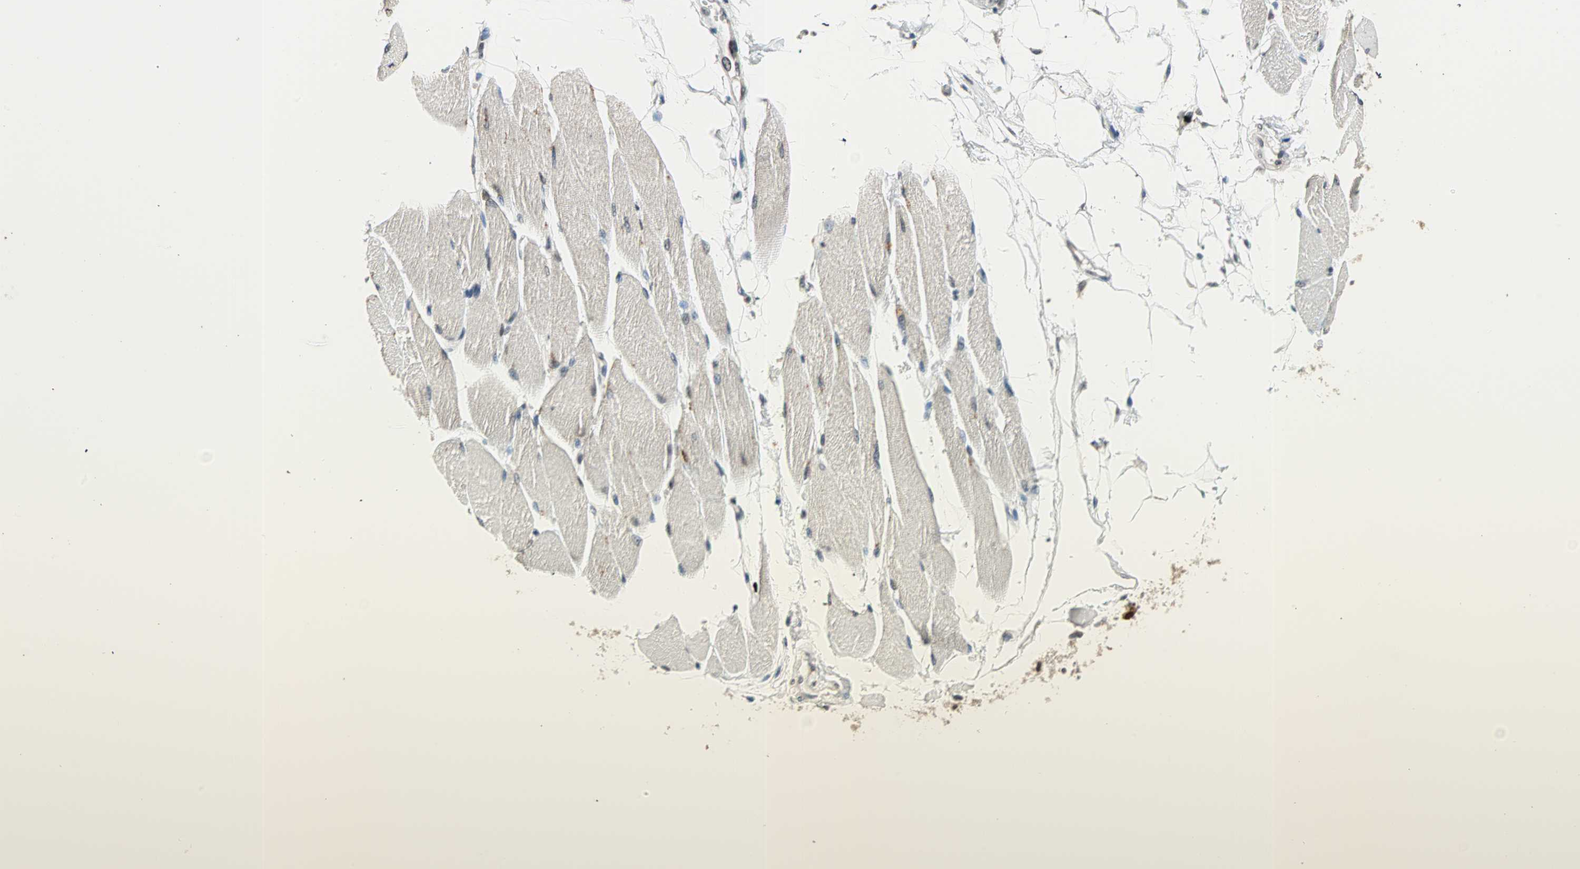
{"staining": {"intensity": "moderate", "quantity": "<25%", "location": "nuclear"}, "tissue": "skeletal muscle", "cell_type": "Myocytes", "image_type": "normal", "snomed": [{"axis": "morphology", "description": "Normal tissue, NOS"}, {"axis": "topography", "description": "Skeletal muscle"}, {"axis": "topography", "description": "Peripheral nerve tissue"}], "caption": "IHC (DAB (3,3'-diaminobenzidine)) staining of unremarkable human skeletal muscle exhibits moderate nuclear protein positivity in approximately <25% of myocytes.", "gene": "DAZAP1", "patient": {"sex": "female", "age": 84}}